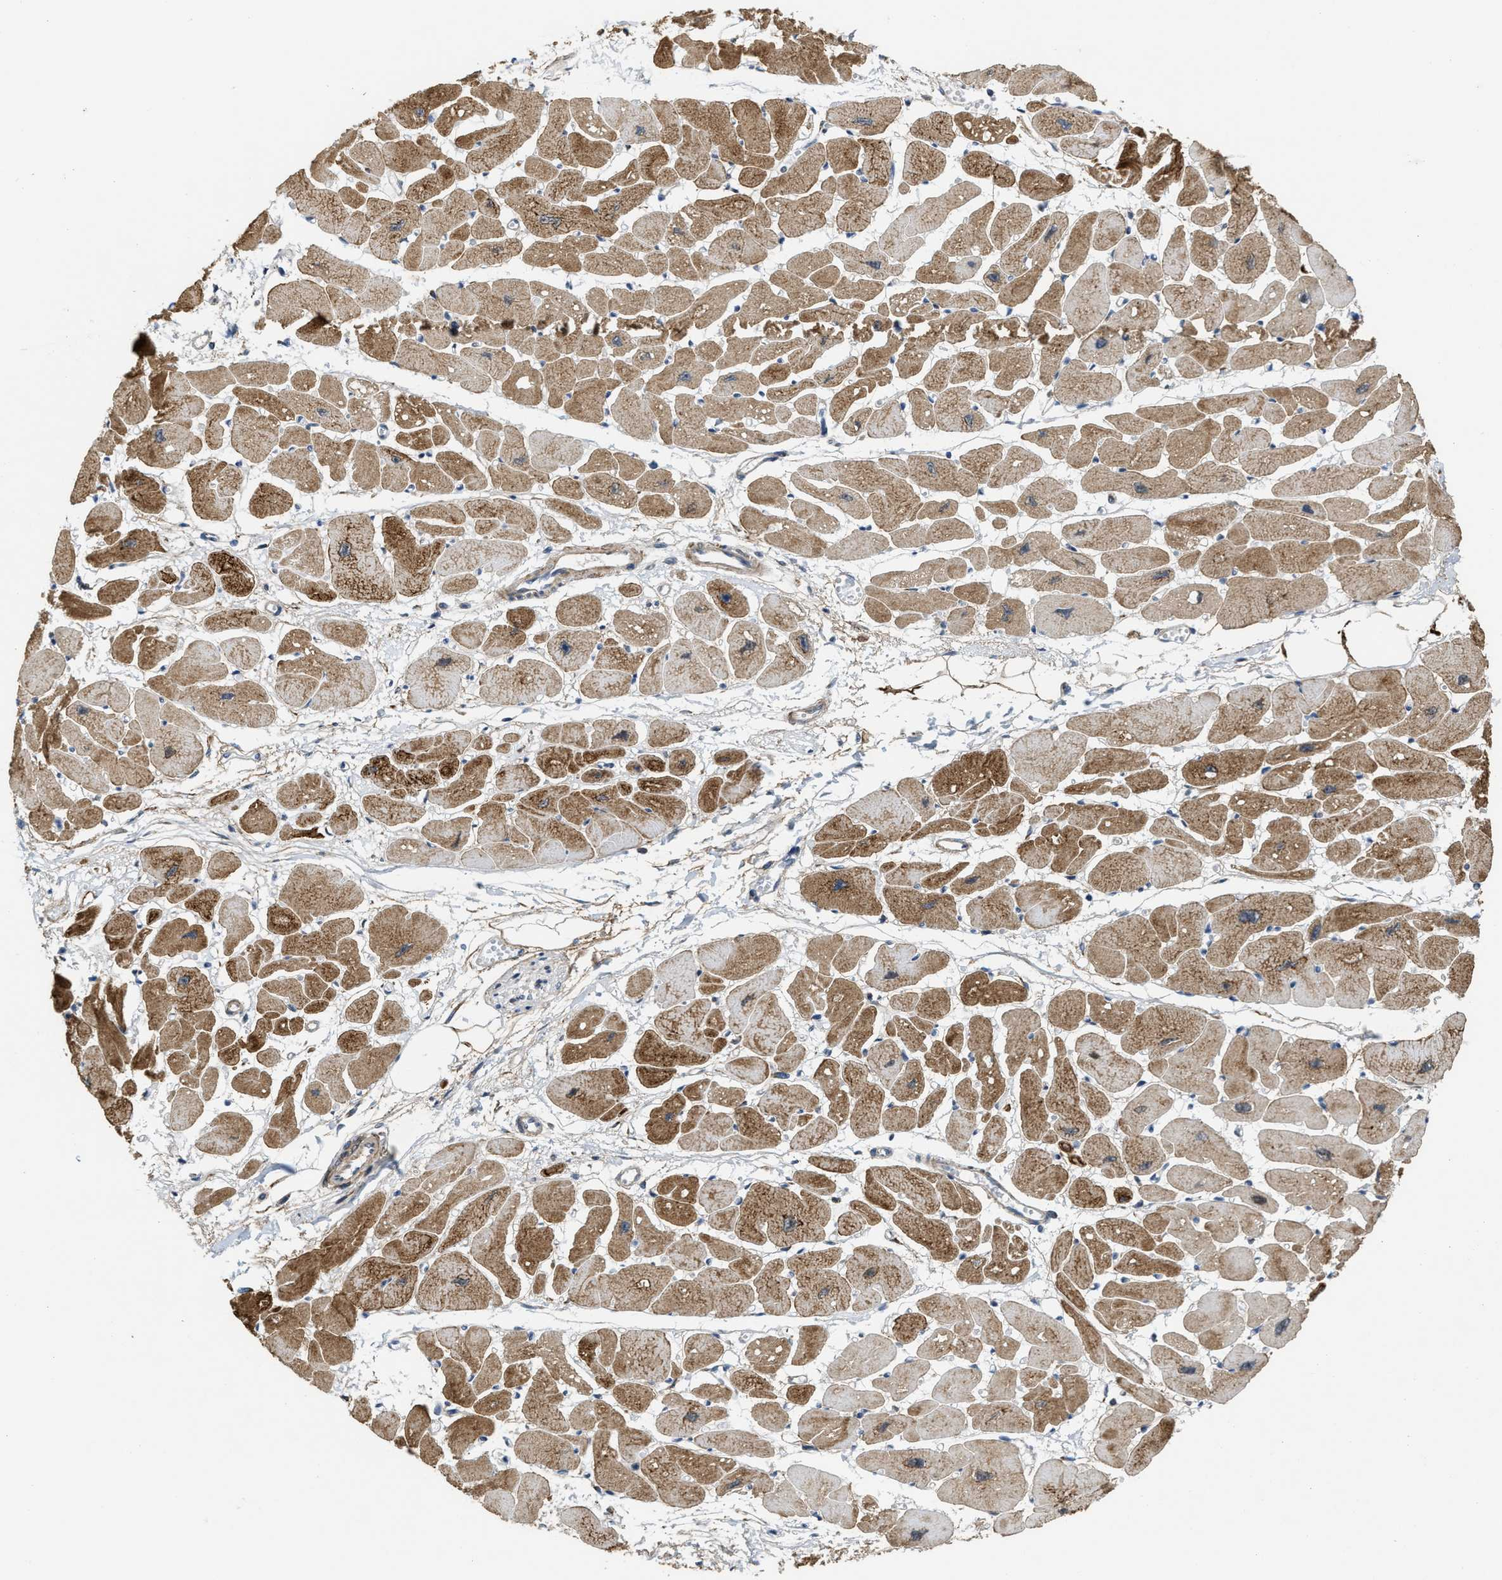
{"staining": {"intensity": "moderate", "quantity": ">75%", "location": "cytoplasmic/membranous"}, "tissue": "heart muscle", "cell_type": "Cardiomyocytes", "image_type": "normal", "snomed": [{"axis": "morphology", "description": "Normal tissue, NOS"}, {"axis": "topography", "description": "Heart"}], "caption": "The histopathology image shows immunohistochemical staining of benign heart muscle. There is moderate cytoplasmic/membranous positivity is identified in approximately >75% of cardiomyocytes. (IHC, brightfield microscopy, high magnification).", "gene": "ZNF250", "patient": {"sex": "female", "age": 54}}